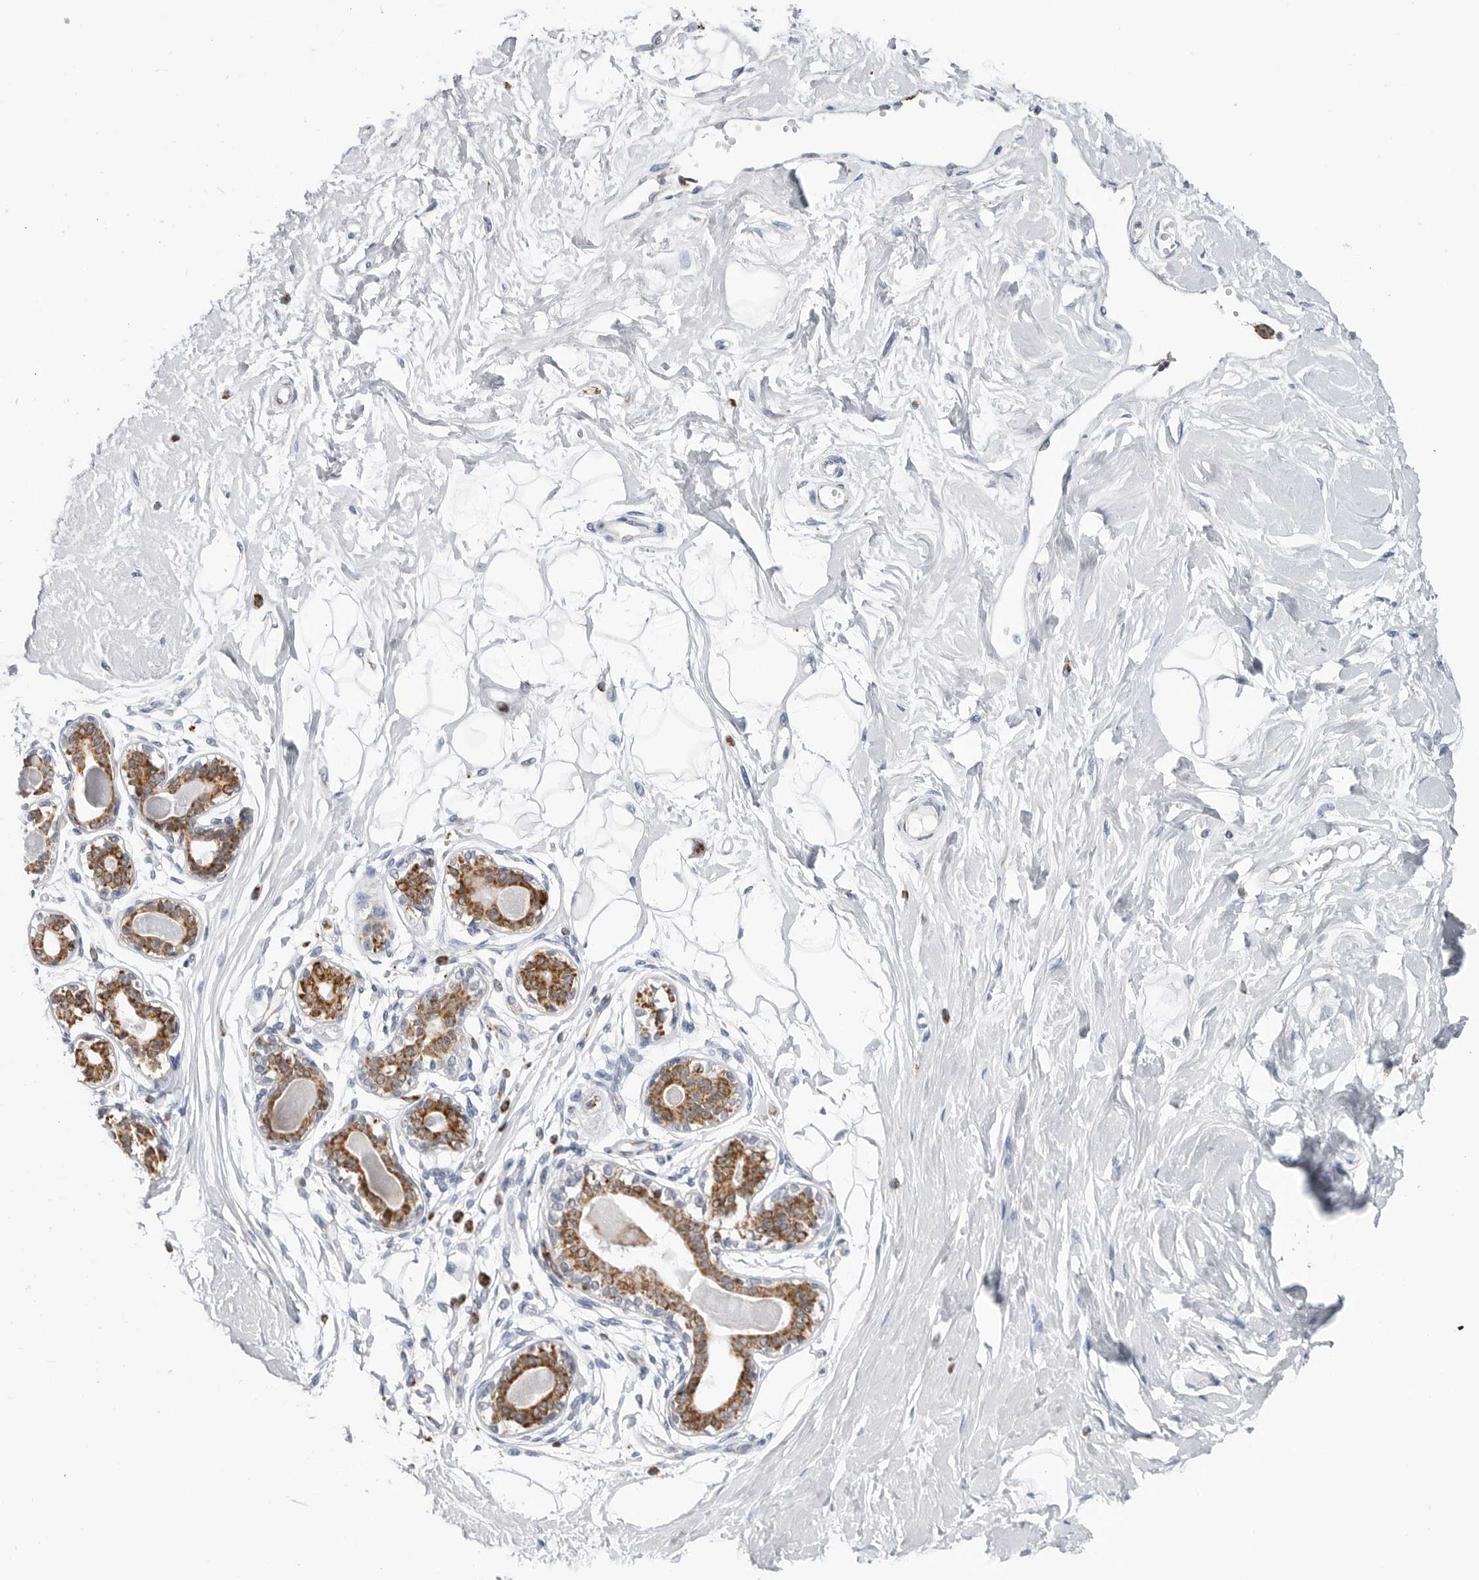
{"staining": {"intensity": "negative", "quantity": "none", "location": "none"}, "tissue": "breast", "cell_type": "Adipocytes", "image_type": "normal", "snomed": [{"axis": "morphology", "description": "Normal tissue, NOS"}, {"axis": "topography", "description": "Breast"}], "caption": "An image of breast stained for a protein shows no brown staining in adipocytes. The staining was performed using DAB to visualize the protein expression in brown, while the nuclei were stained in blue with hematoxylin (Magnification: 20x).", "gene": "COX5A", "patient": {"sex": "female", "age": 45}}